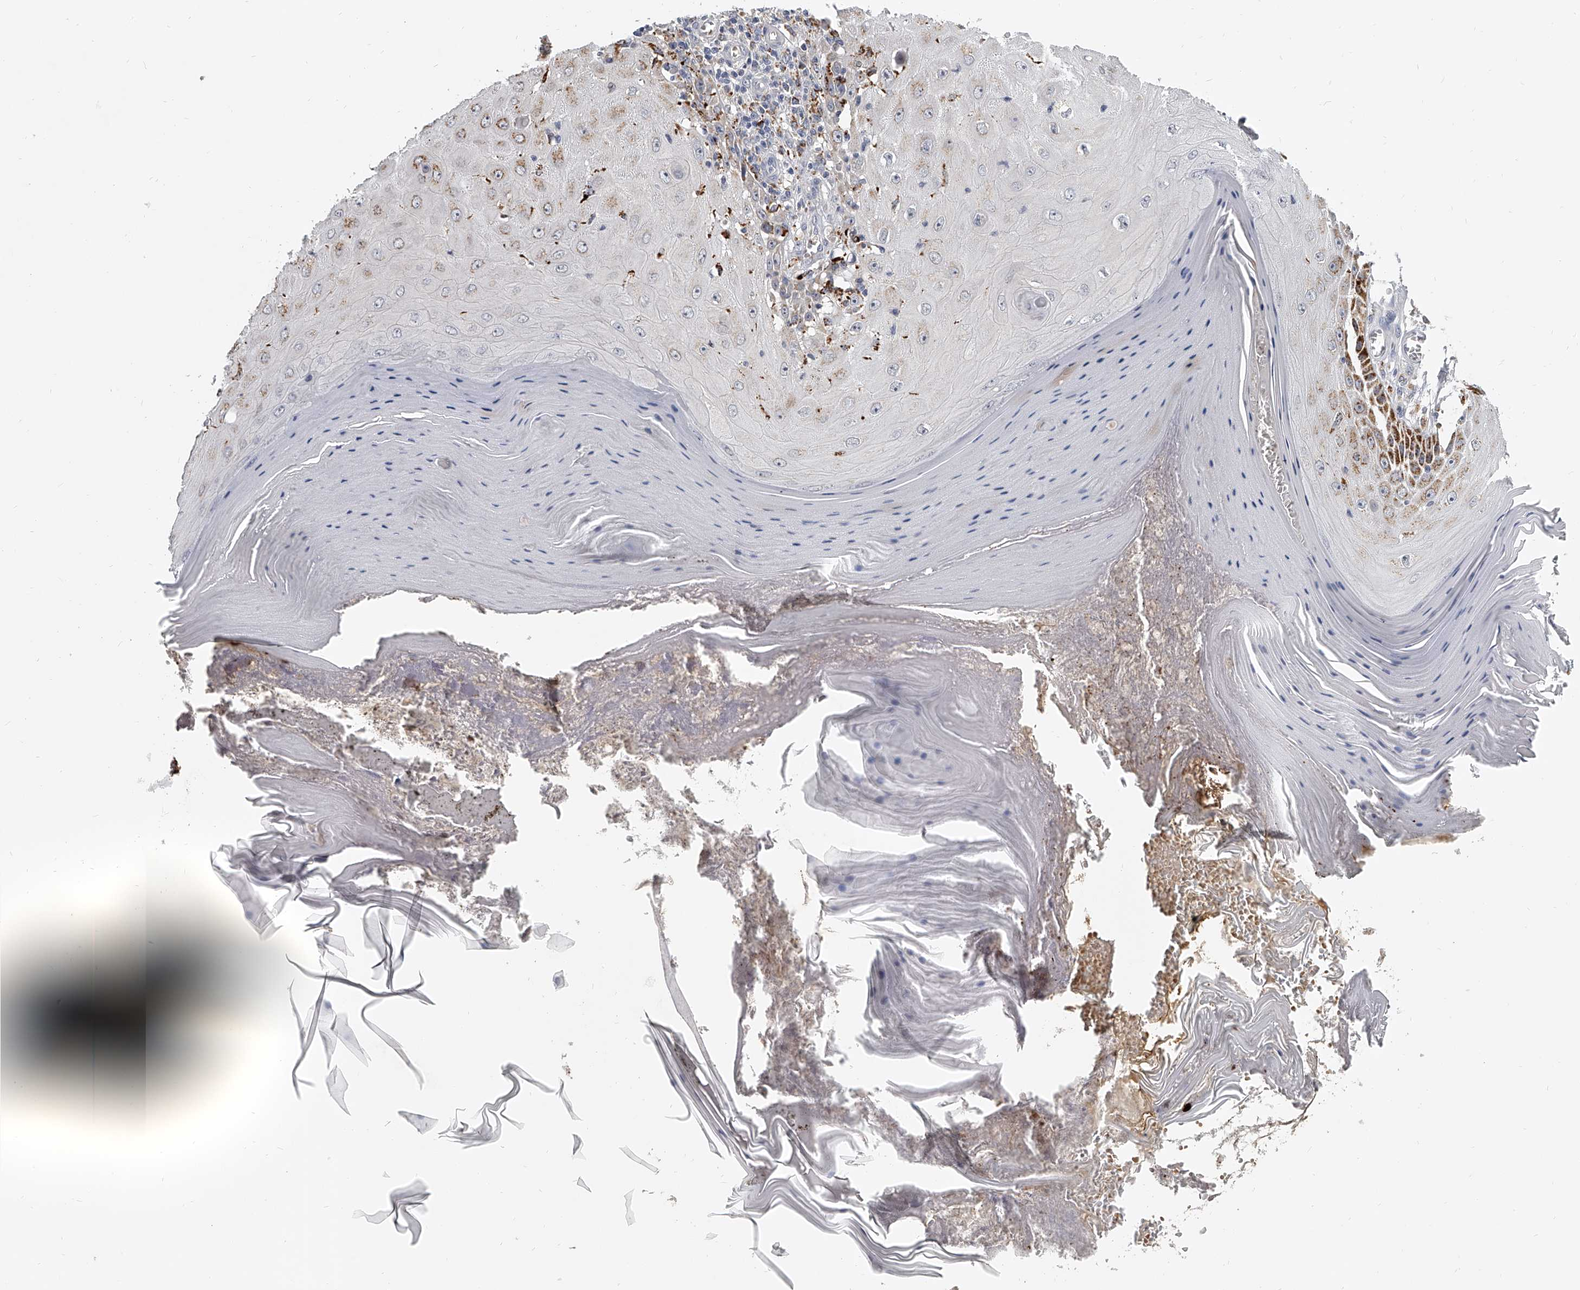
{"staining": {"intensity": "weak", "quantity": "<25%", "location": "cytoplasmic/membranous"}, "tissue": "skin cancer", "cell_type": "Tumor cells", "image_type": "cancer", "snomed": [{"axis": "morphology", "description": "Squamous cell carcinoma, NOS"}, {"axis": "topography", "description": "Skin"}], "caption": "Image shows no protein expression in tumor cells of skin squamous cell carcinoma tissue. (DAB immunohistochemistry (IHC) visualized using brightfield microscopy, high magnification).", "gene": "KLHL7", "patient": {"sex": "female", "age": 73}}